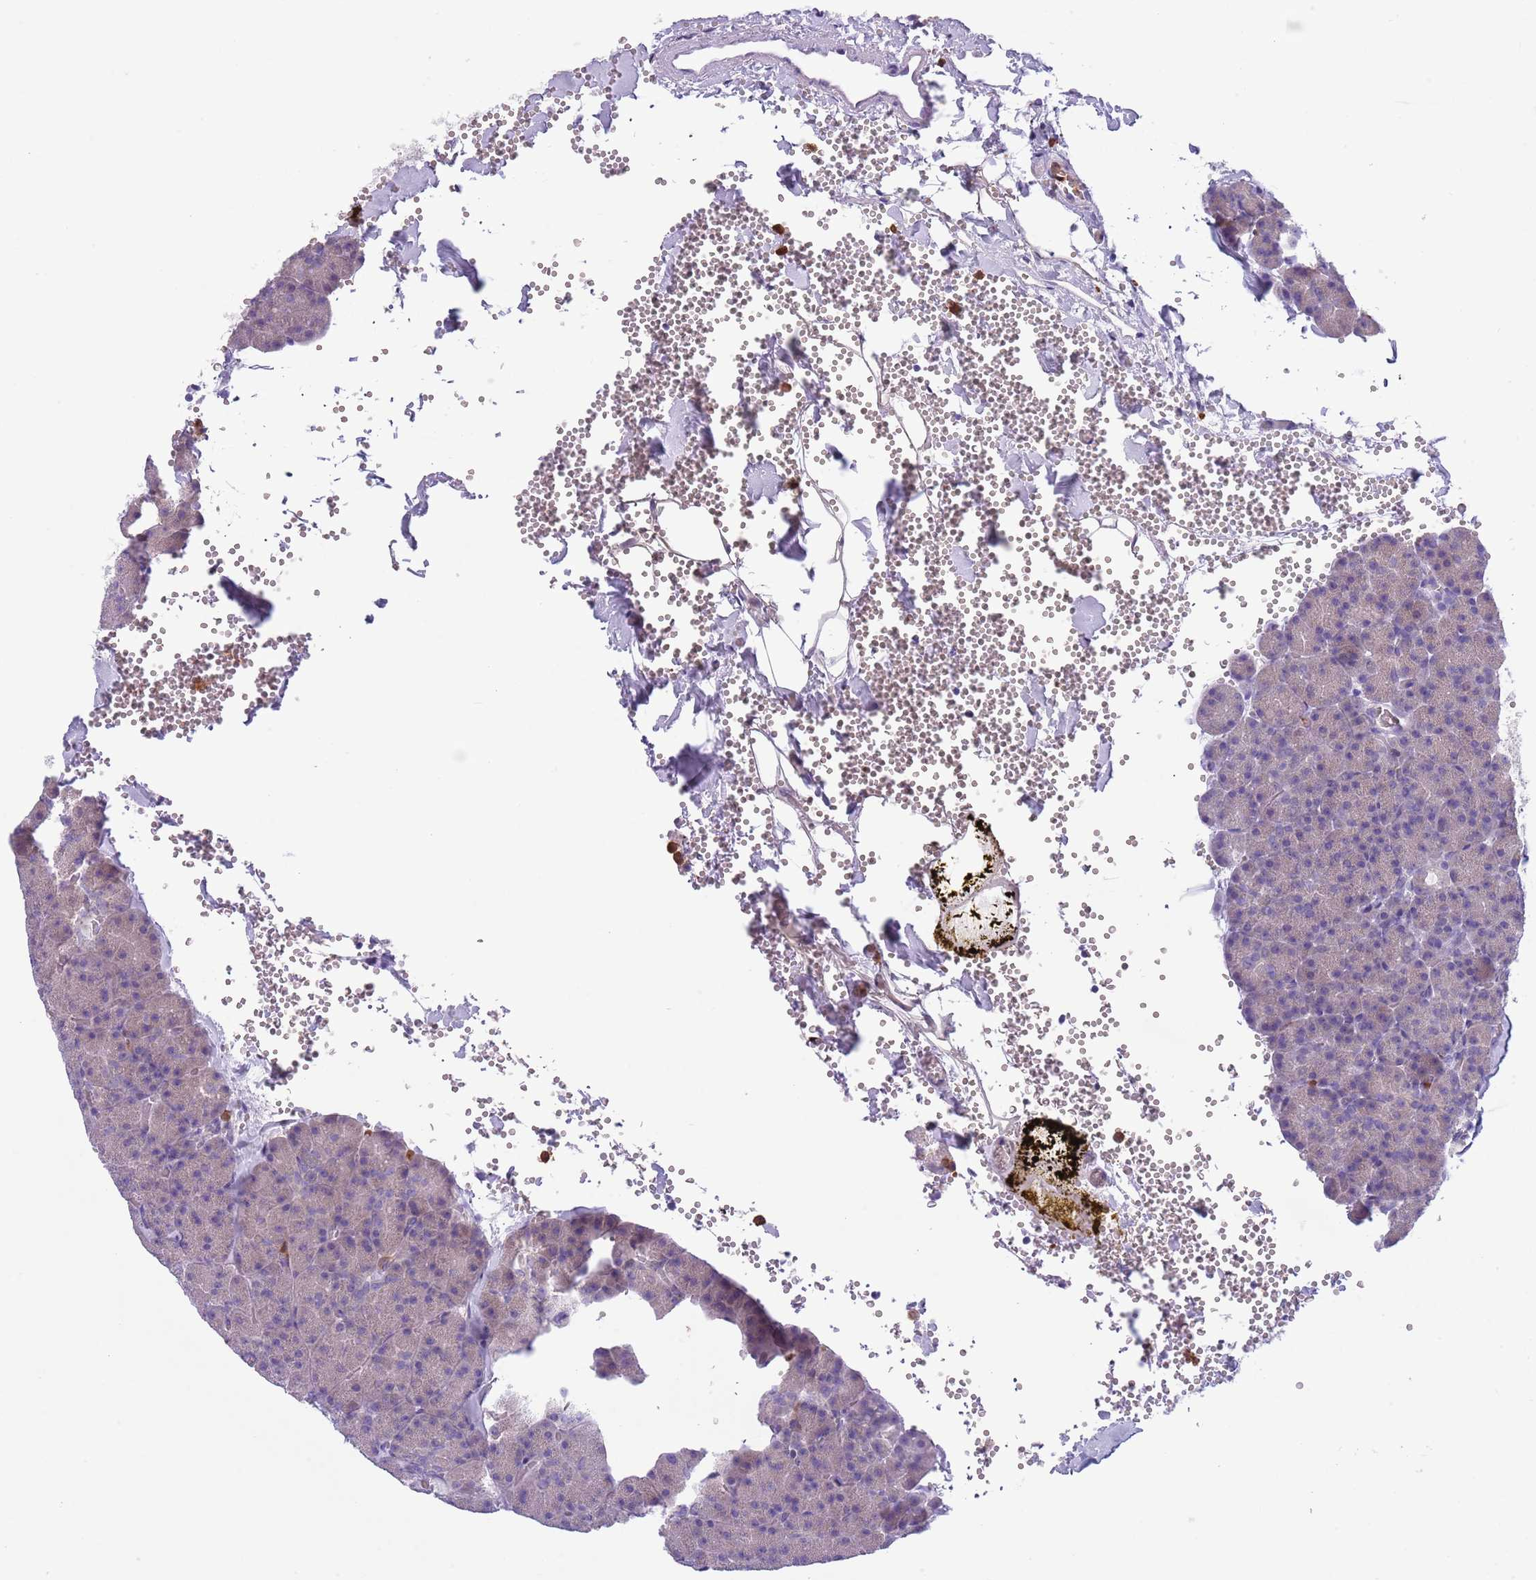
{"staining": {"intensity": "weak", "quantity": "<25%", "location": "cytoplasmic/membranous"}, "tissue": "pancreas", "cell_type": "Exocrine glandular cells", "image_type": "normal", "snomed": [{"axis": "morphology", "description": "Normal tissue, NOS"}, {"axis": "morphology", "description": "Carcinoid, malignant, NOS"}, {"axis": "topography", "description": "Pancreas"}], "caption": "The micrograph shows no staining of exocrine glandular cells in normal pancreas. (Stains: DAB IHC with hematoxylin counter stain, Microscopy: brightfield microscopy at high magnification).", "gene": "ZFP2", "patient": {"sex": "female", "age": 35}}